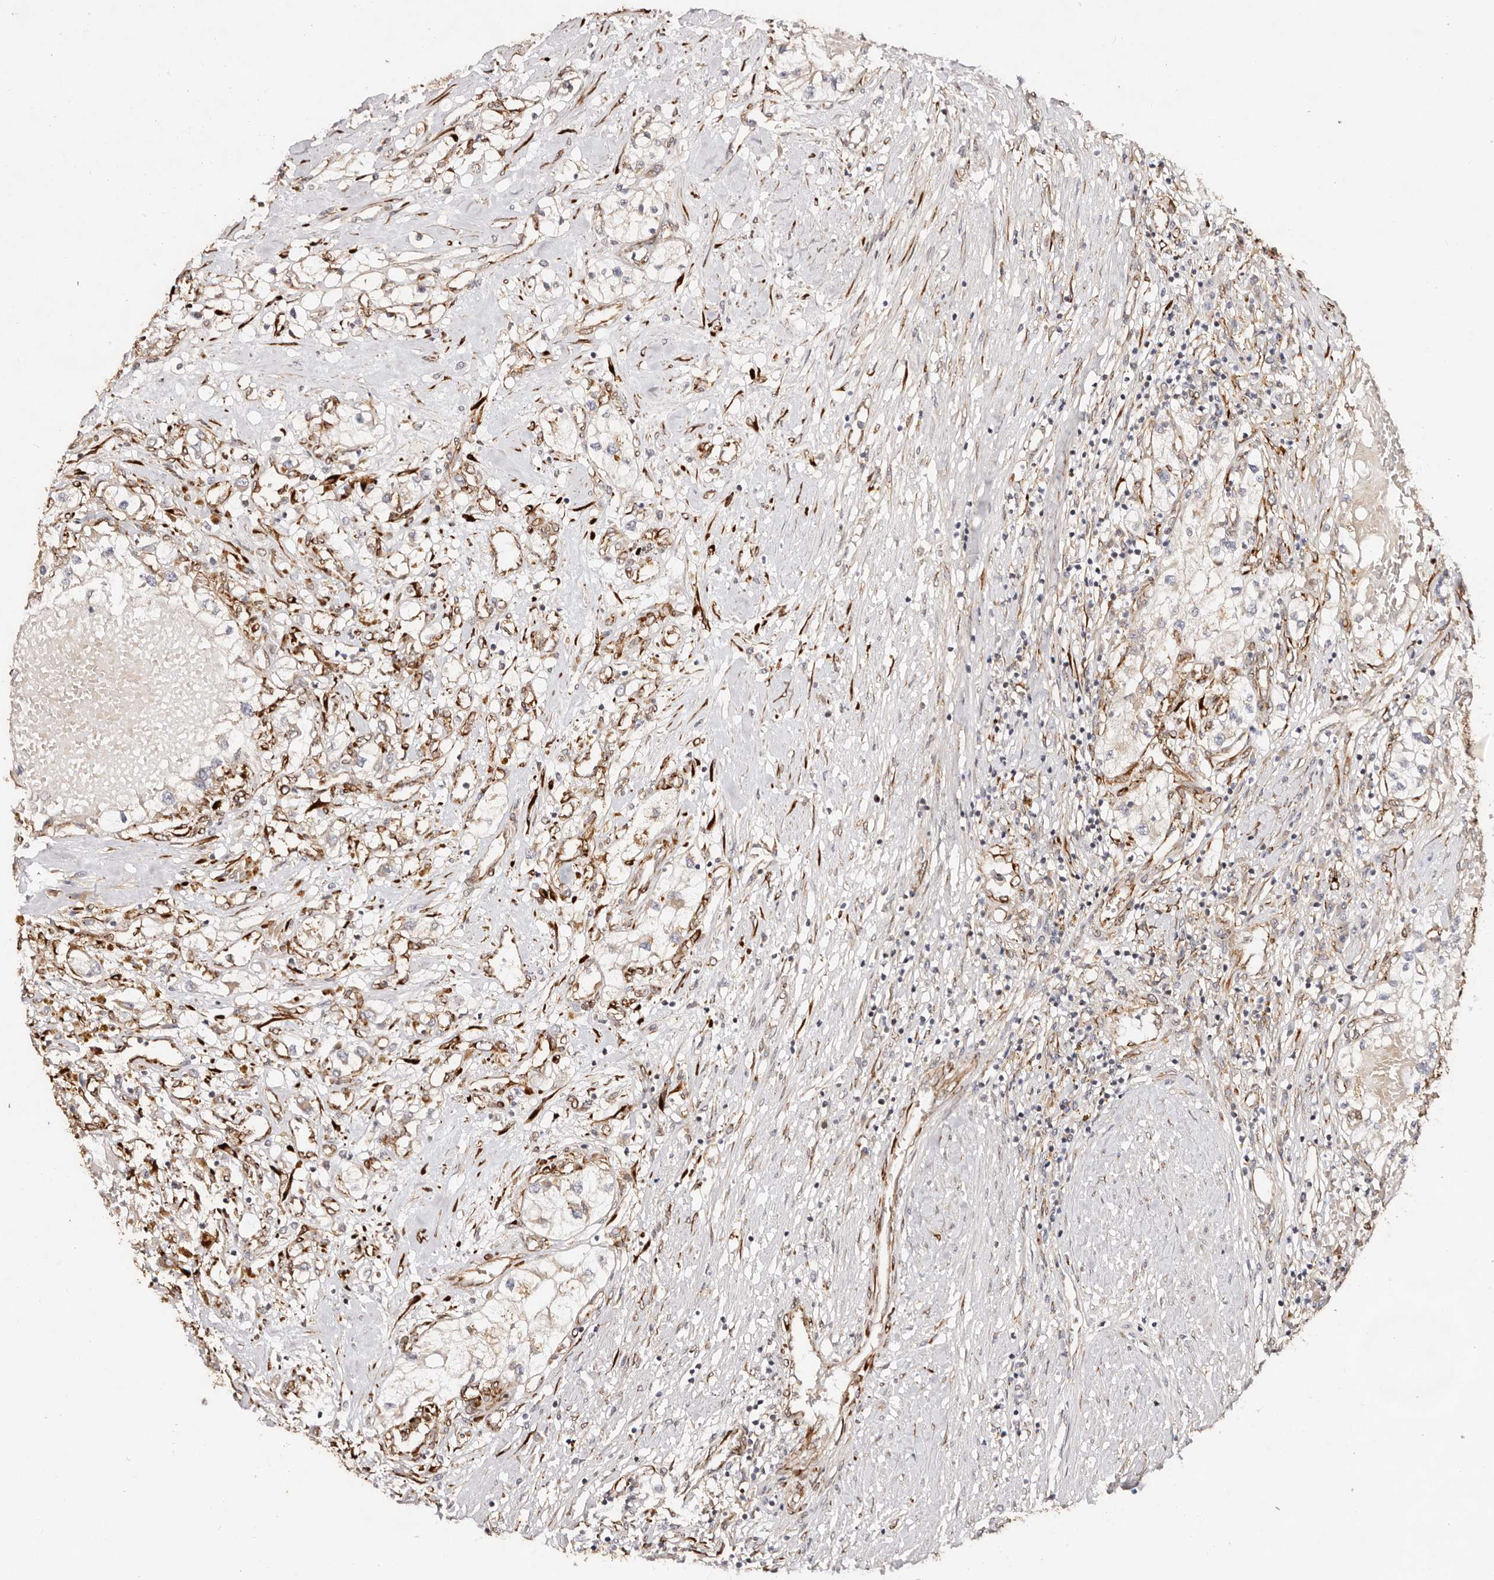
{"staining": {"intensity": "weak", "quantity": "25%-75%", "location": "cytoplasmic/membranous"}, "tissue": "renal cancer", "cell_type": "Tumor cells", "image_type": "cancer", "snomed": [{"axis": "morphology", "description": "Normal tissue, NOS"}, {"axis": "morphology", "description": "Adenocarcinoma, NOS"}, {"axis": "topography", "description": "Kidney"}], "caption": "This photomicrograph displays immunohistochemistry (IHC) staining of human renal cancer (adenocarcinoma), with low weak cytoplasmic/membranous staining in approximately 25%-75% of tumor cells.", "gene": "SERPINH1", "patient": {"sex": "male", "age": 68}}